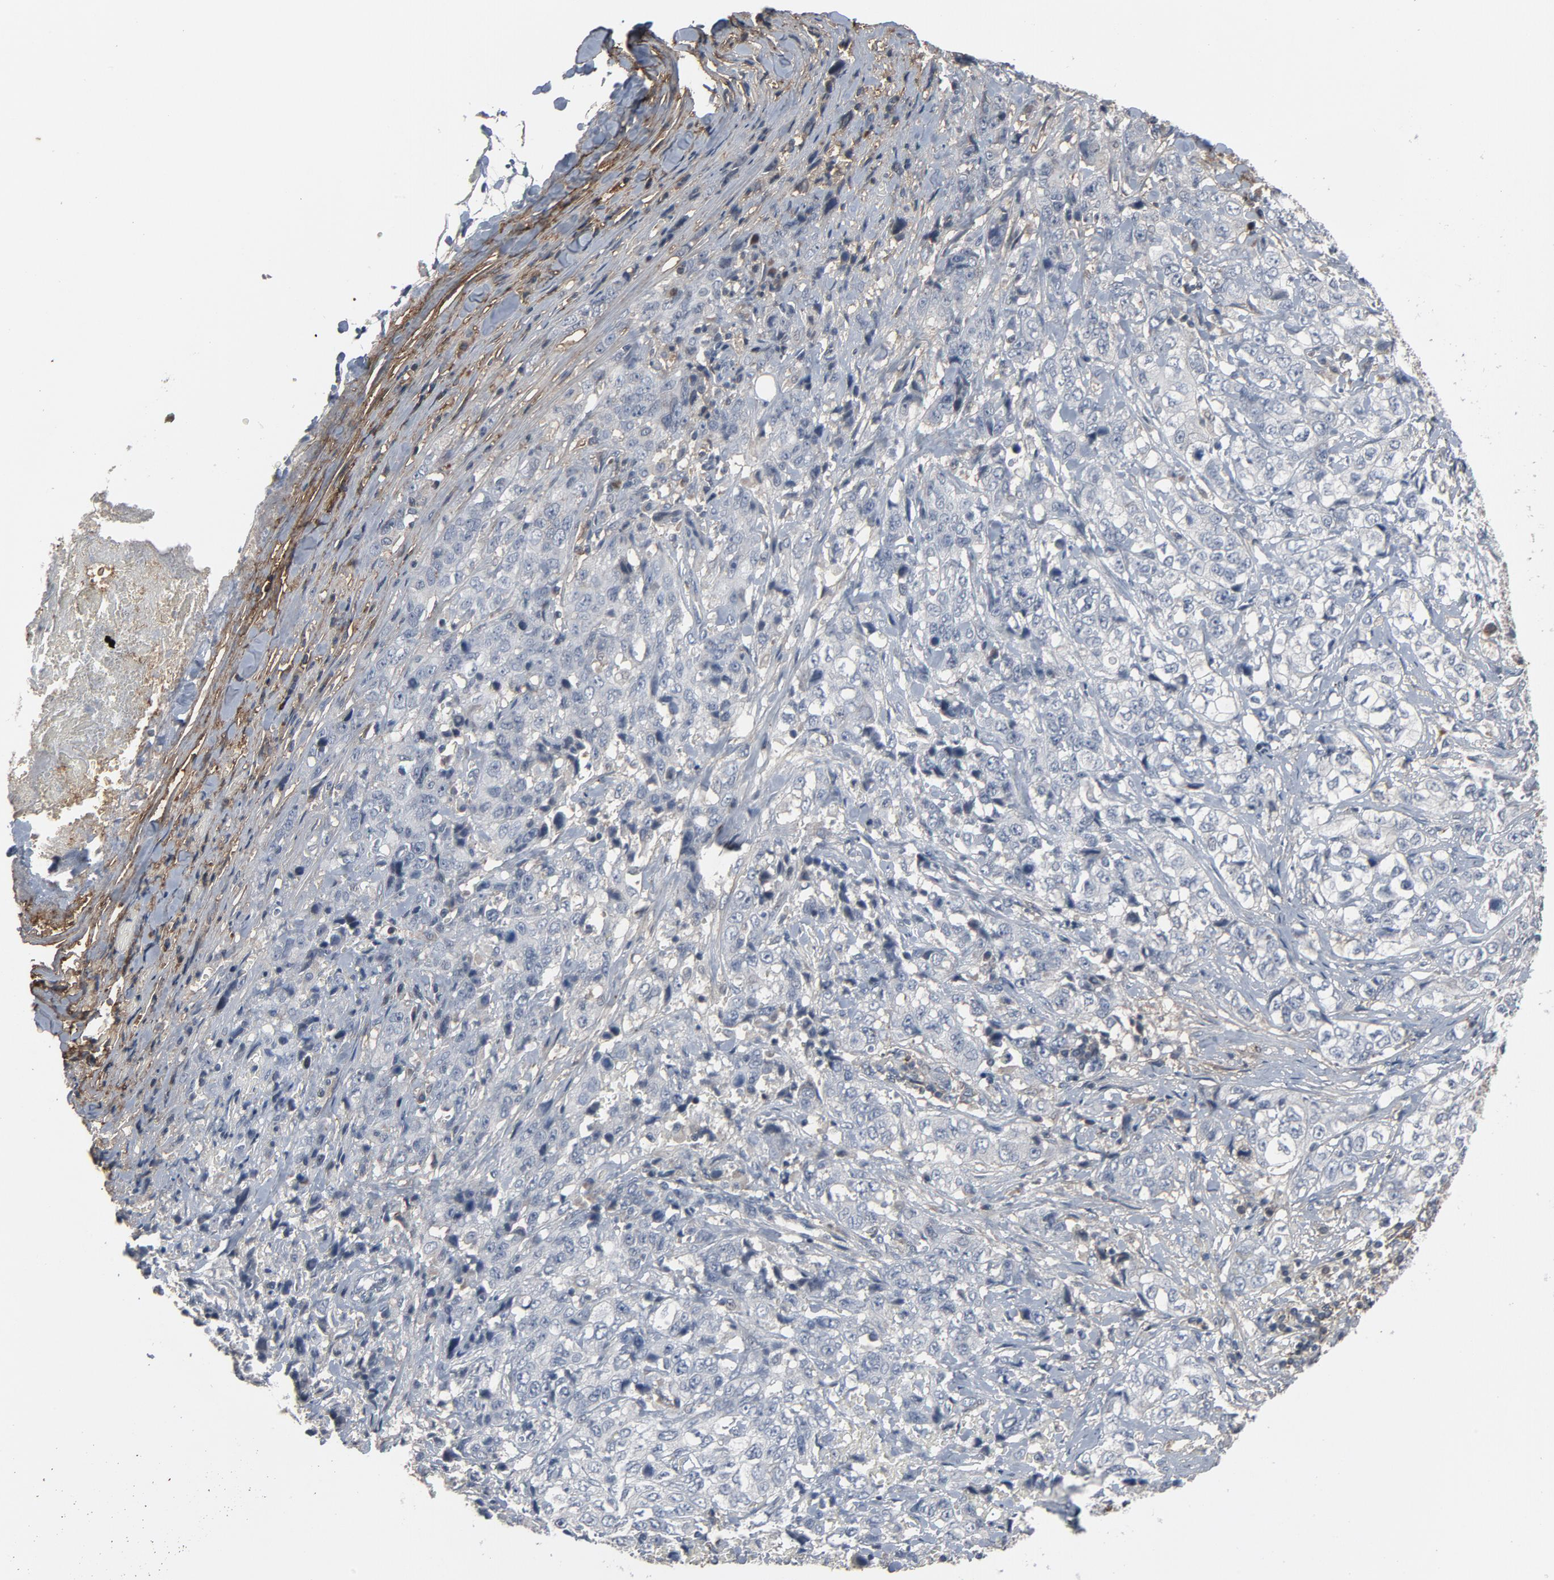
{"staining": {"intensity": "negative", "quantity": "none", "location": "none"}, "tissue": "stomach cancer", "cell_type": "Tumor cells", "image_type": "cancer", "snomed": [{"axis": "morphology", "description": "Adenocarcinoma, NOS"}, {"axis": "topography", "description": "Stomach"}], "caption": "Histopathology image shows no significant protein expression in tumor cells of adenocarcinoma (stomach). Brightfield microscopy of IHC stained with DAB (3,3'-diaminobenzidine) (brown) and hematoxylin (blue), captured at high magnification.", "gene": "PDZD4", "patient": {"sex": "male", "age": 48}}